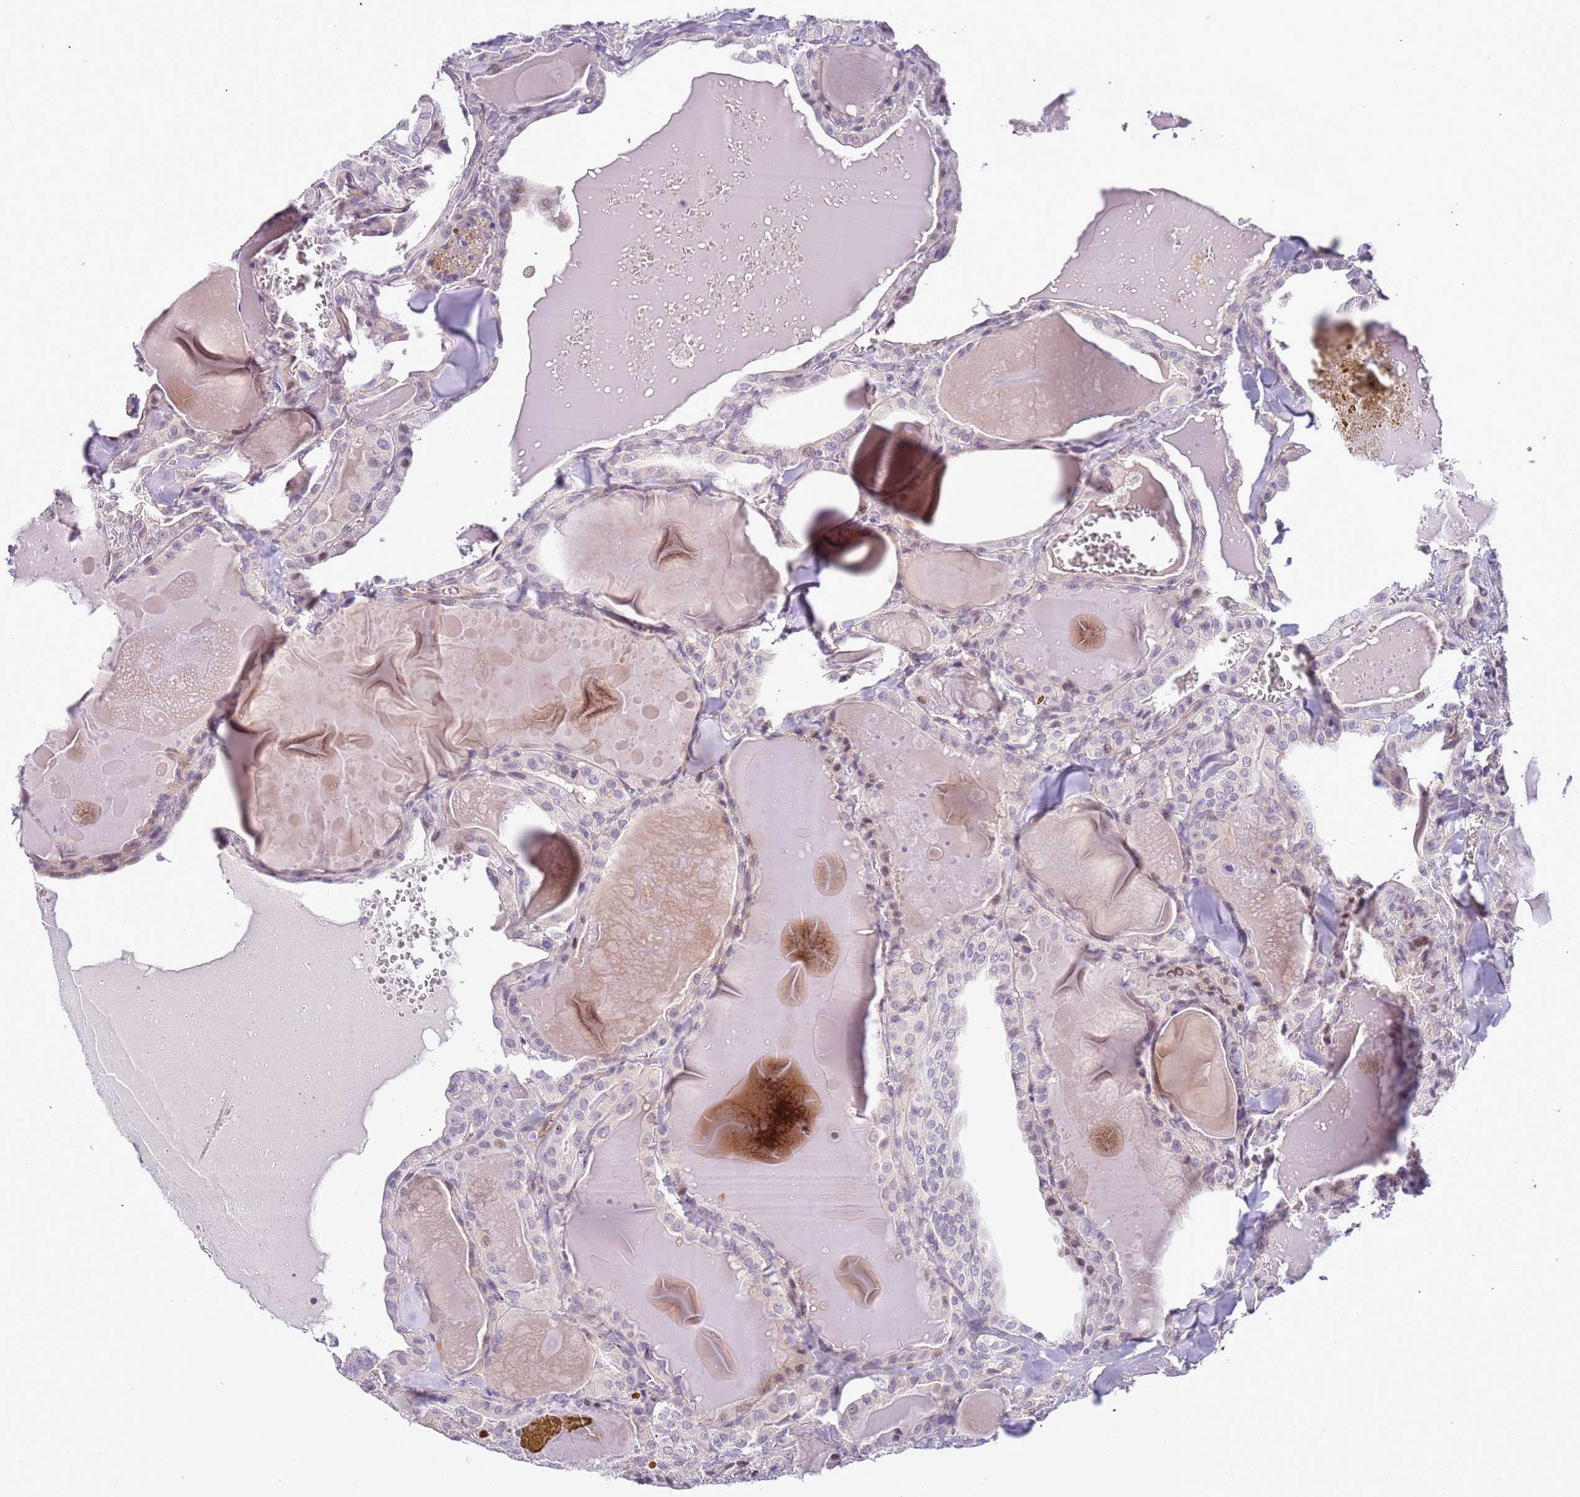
{"staining": {"intensity": "weak", "quantity": "<25%", "location": "cytoplasmic/membranous,nuclear"}, "tissue": "thyroid cancer", "cell_type": "Tumor cells", "image_type": "cancer", "snomed": [{"axis": "morphology", "description": "Papillary adenocarcinoma, NOS"}, {"axis": "topography", "description": "Thyroid gland"}], "caption": "Immunohistochemistry image of neoplastic tissue: human thyroid cancer (papillary adenocarcinoma) stained with DAB (3,3'-diaminobenzidine) reveals no significant protein staining in tumor cells.", "gene": "PLEKHH1", "patient": {"sex": "male", "age": 52}}